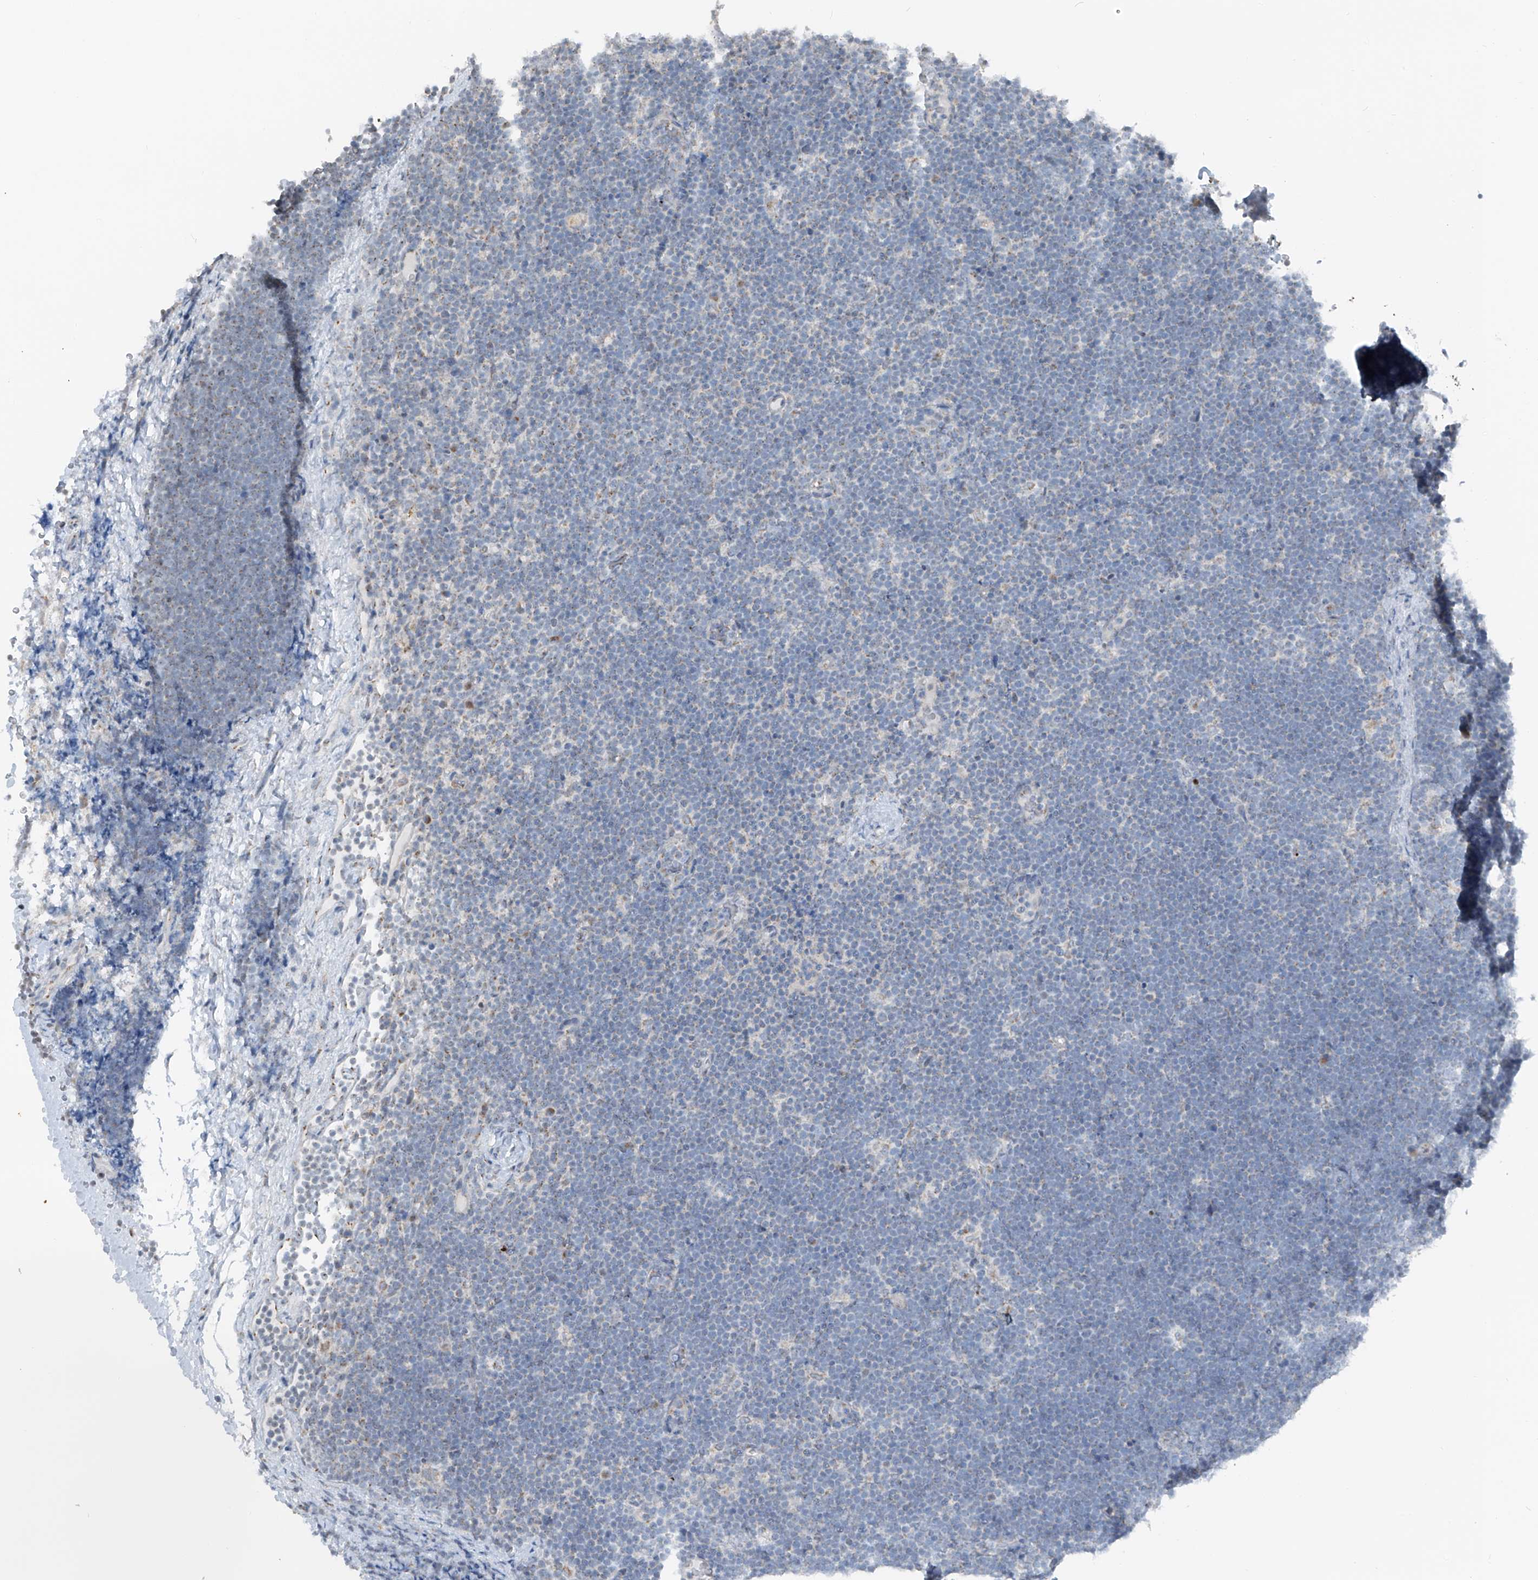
{"staining": {"intensity": "negative", "quantity": "none", "location": "none"}, "tissue": "lymphoma", "cell_type": "Tumor cells", "image_type": "cancer", "snomed": [{"axis": "morphology", "description": "Malignant lymphoma, non-Hodgkin's type, High grade"}, {"axis": "topography", "description": "Lymph node"}], "caption": "Micrograph shows no significant protein positivity in tumor cells of malignant lymphoma, non-Hodgkin's type (high-grade).", "gene": "DYRK1B", "patient": {"sex": "male", "age": 13}}